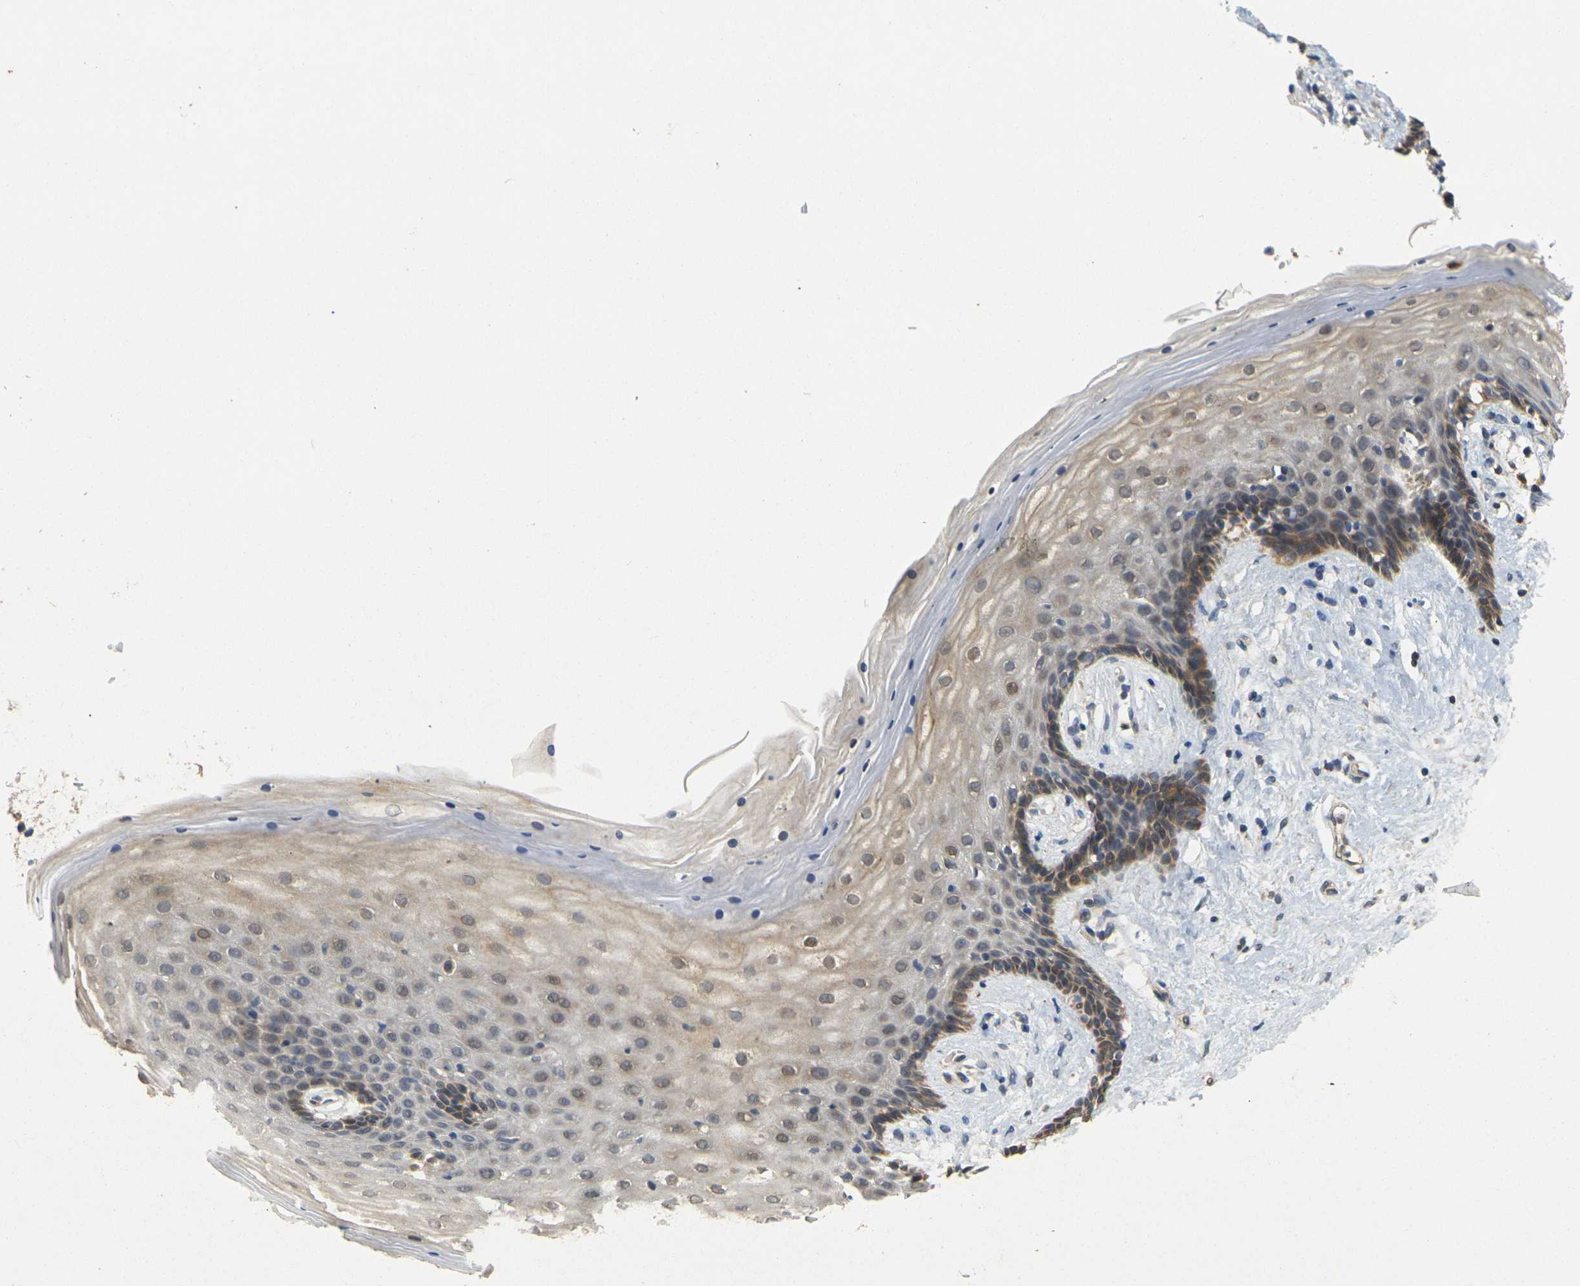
{"staining": {"intensity": "weak", "quantity": "25%-75%", "location": "cytoplasmic/membranous"}, "tissue": "vagina", "cell_type": "Squamous epithelial cells", "image_type": "normal", "snomed": [{"axis": "morphology", "description": "Normal tissue, NOS"}, {"axis": "topography", "description": "Vagina"}], "caption": "Protein positivity by immunohistochemistry (IHC) demonstrates weak cytoplasmic/membranous positivity in approximately 25%-75% of squamous epithelial cells in benign vagina. Immunohistochemistry (ihc) stains the protein in brown and the nuclei are stained blue.", "gene": "GDAP1", "patient": {"sex": "female", "age": 44}}